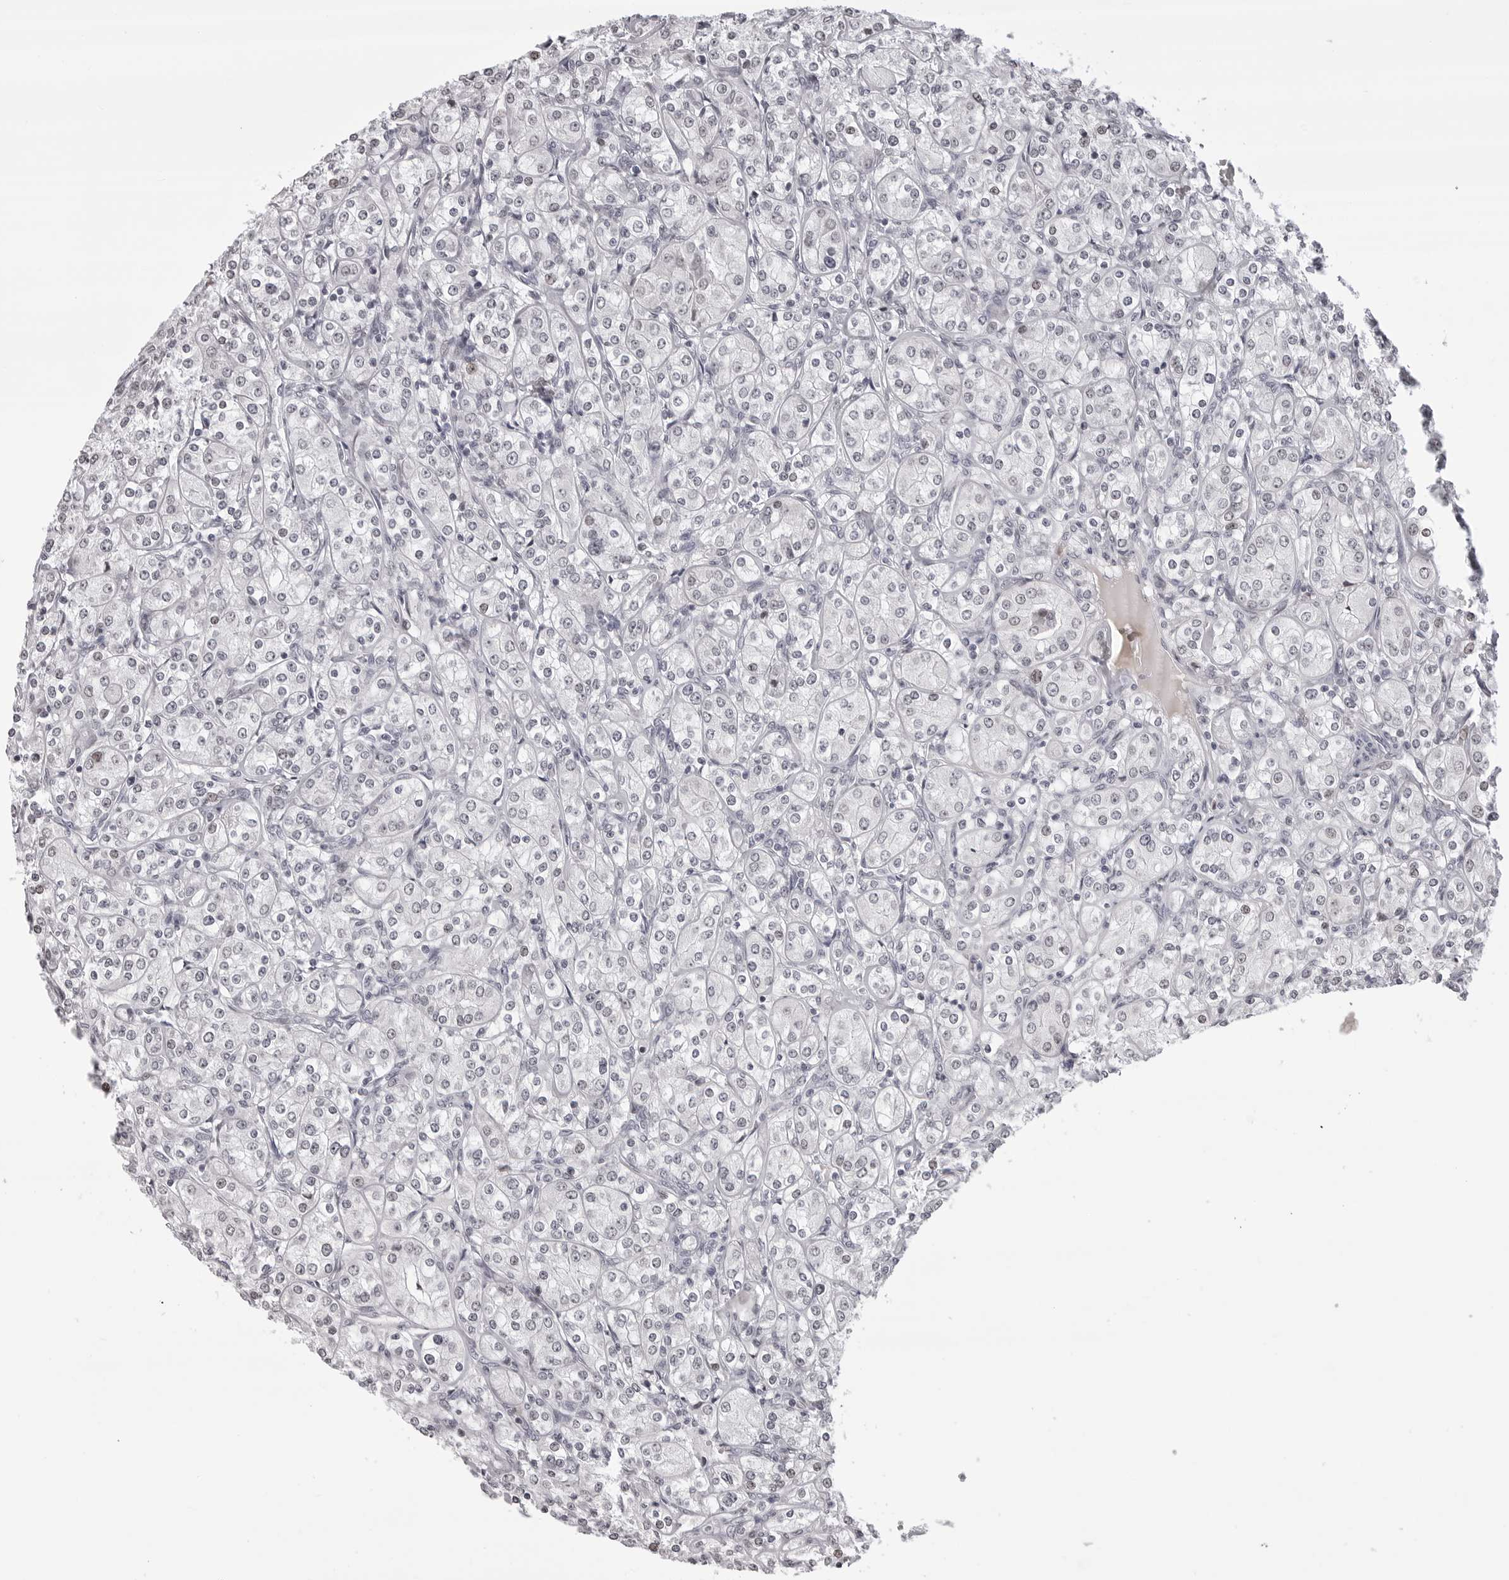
{"staining": {"intensity": "negative", "quantity": "none", "location": "none"}, "tissue": "renal cancer", "cell_type": "Tumor cells", "image_type": "cancer", "snomed": [{"axis": "morphology", "description": "Adenocarcinoma, NOS"}, {"axis": "topography", "description": "Kidney"}], "caption": "Protein analysis of adenocarcinoma (renal) displays no significant positivity in tumor cells.", "gene": "PHF3", "patient": {"sex": "male", "age": 77}}